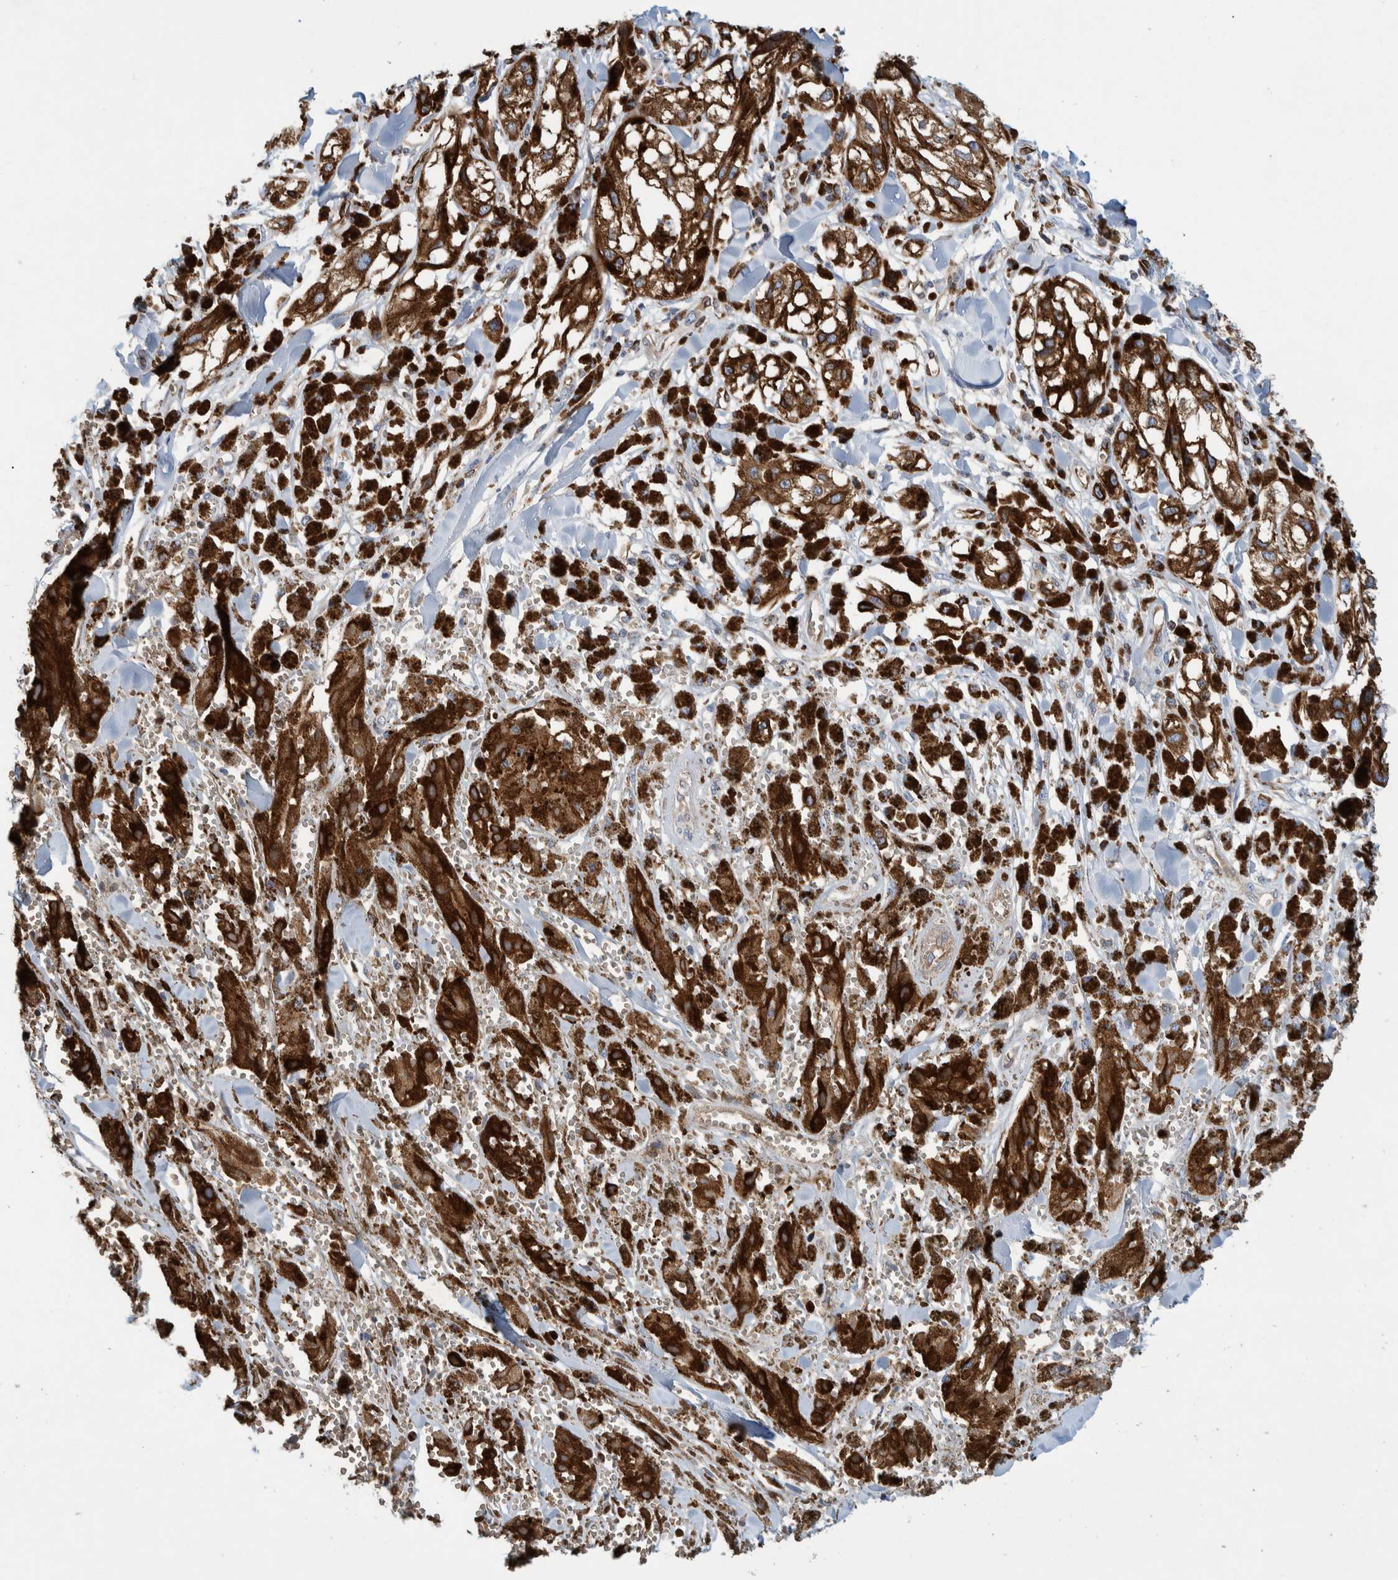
{"staining": {"intensity": "strong", "quantity": ">75%", "location": "cytoplasmic/membranous"}, "tissue": "melanoma", "cell_type": "Tumor cells", "image_type": "cancer", "snomed": [{"axis": "morphology", "description": "Malignant melanoma, NOS"}, {"axis": "topography", "description": "Skin"}], "caption": "Tumor cells demonstrate high levels of strong cytoplasmic/membranous expression in about >75% of cells in human malignant melanoma.", "gene": "THEM6", "patient": {"sex": "male", "age": 88}}